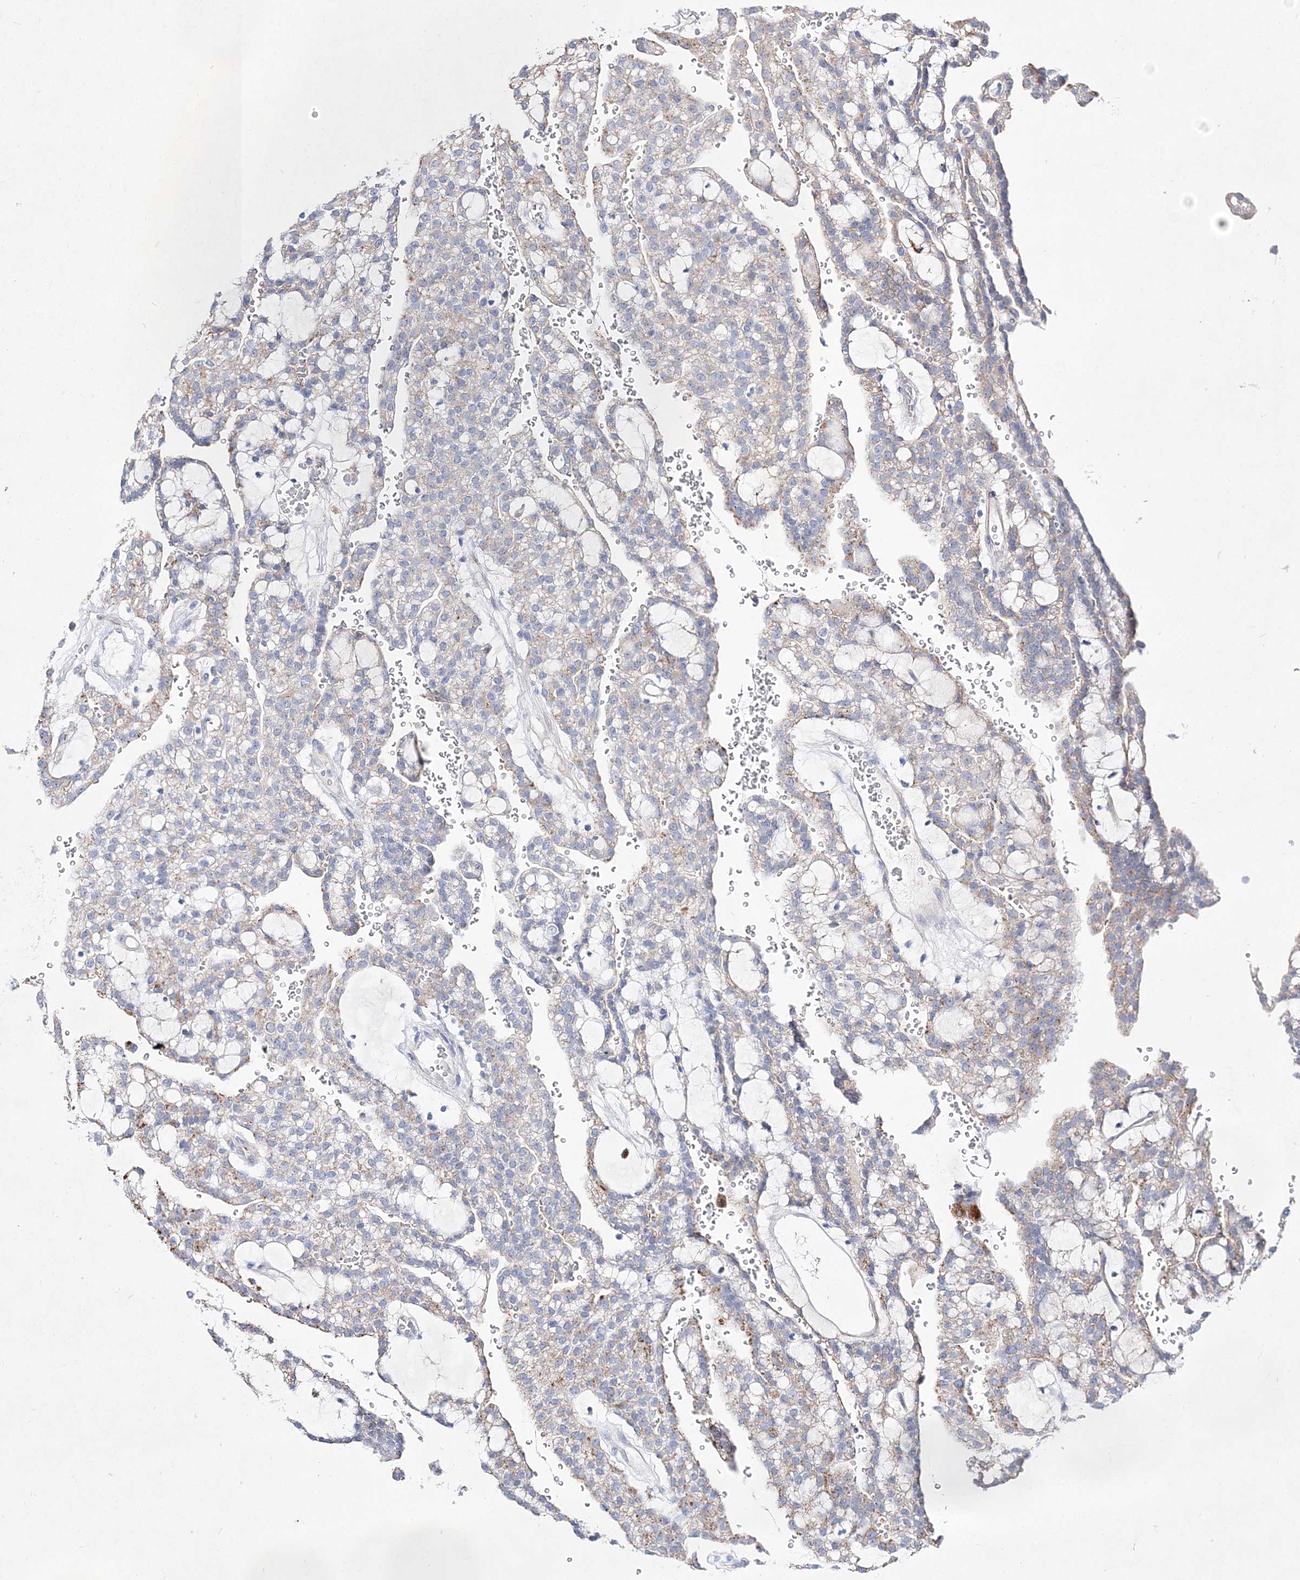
{"staining": {"intensity": "weak", "quantity": "<25%", "location": "cytoplasmic/membranous"}, "tissue": "renal cancer", "cell_type": "Tumor cells", "image_type": "cancer", "snomed": [{"axis": "morphology", "description": "Adenocarcinoma, NOS"}, {"axis": "topography", "description": "Kidney"}], "caption": "This is an immunohistochemistry (IHC) photomicrograph of renal cancer (adenocarcinoma). There is no expression in tumor cells.", "gene": "SPINK7", "patient": {"sex": "male", "age": 63}}